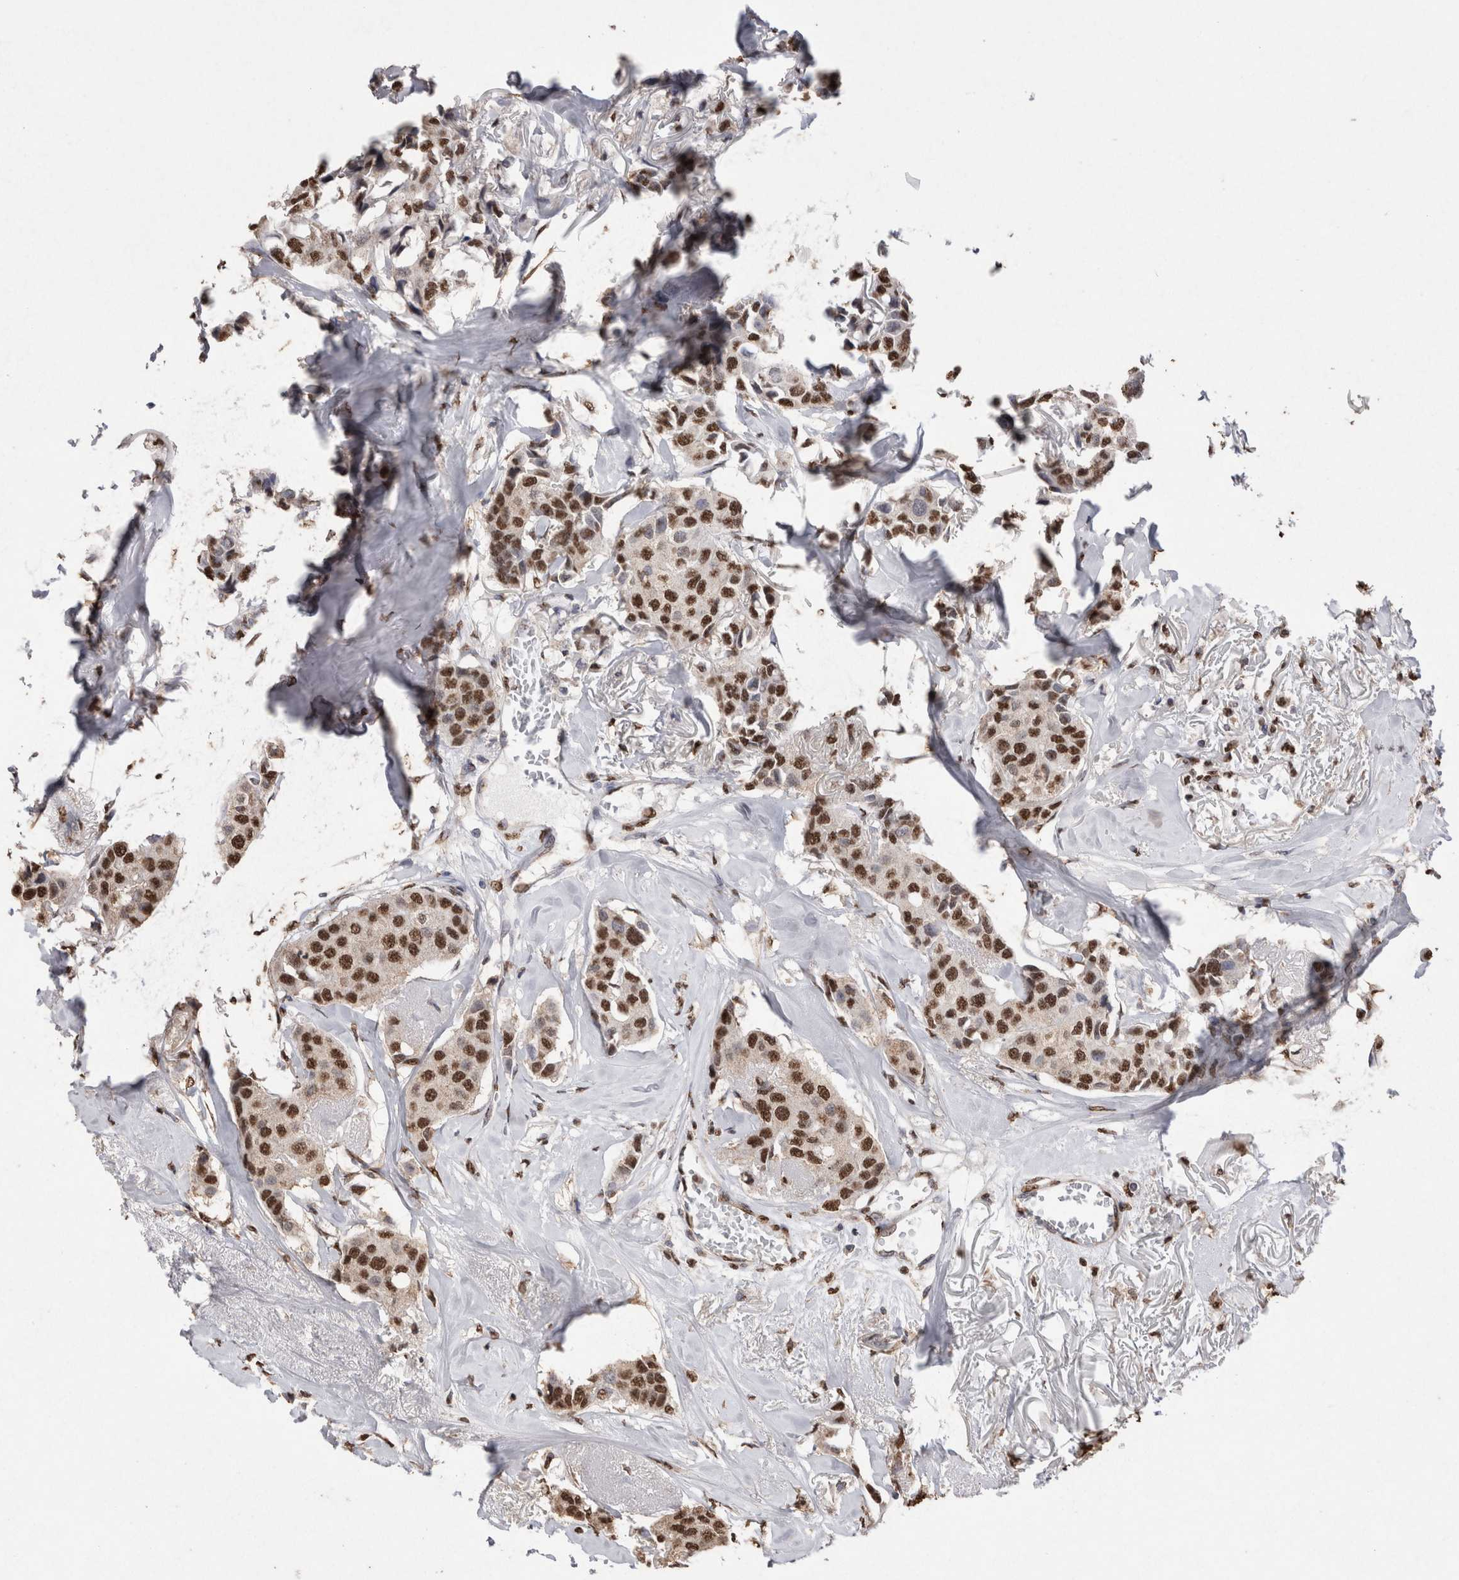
{"staining": {"intensity": "strong", "quantity": ">75%", "location": "nuclear"}, "tissue": "breast cancer", "cell_type": "Tumor cells", "image_type": "cancer", "snomed": [{"axis": "morphology", "description": "Duct carcinoma"}, {"axis": "topography", "description": "Breast"}], "caption": "This photomicrograph demonstrates IHC staining of human intraductal carcinoma (breast), with high strong nuclear expression in approximately >75% of tumor cells.", "gene": "NTHL1", "patient": {"sex": "female", "age": 80}}